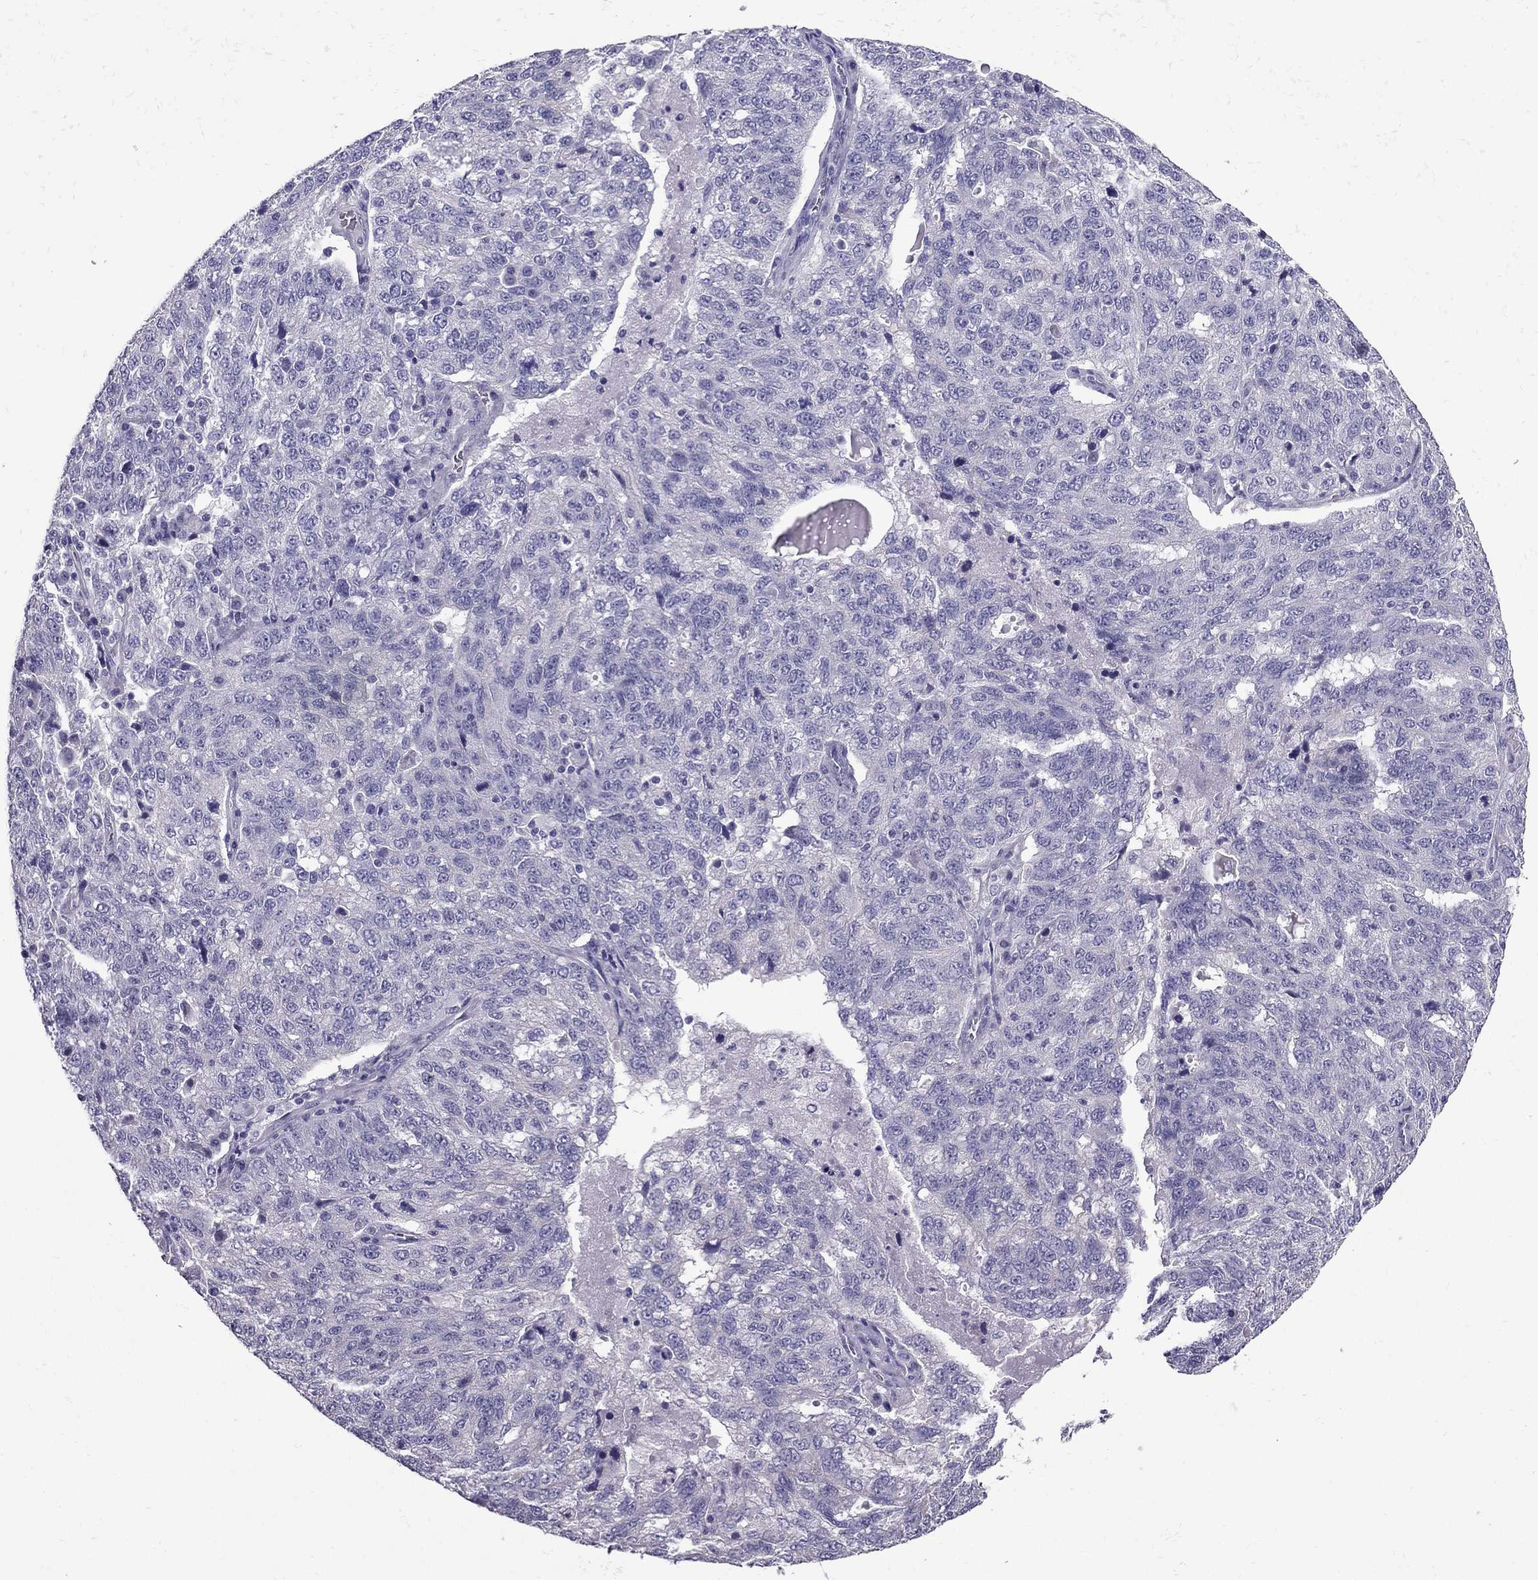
{"staining": {"intensity": "negative", "quantity": "none", "location": "none"}, "tissue": "ovarian cancer", "cell_type": "Tumor cells", "image_type": "cancer", "snomed": [{"axis": "morphology", "description": "Cystadenocarcinoma, serous, NOS"}, {"axis": "topography", "description": "Ovary"}], "caption": "High power microscopy micrograph of an immunohistochemistry (IHC) micrograph of ovarian cancer, revealing no significant positivity in tumor cells.", "gene": "PDE6A", "patient": {"sex": "female", "age": 71}}